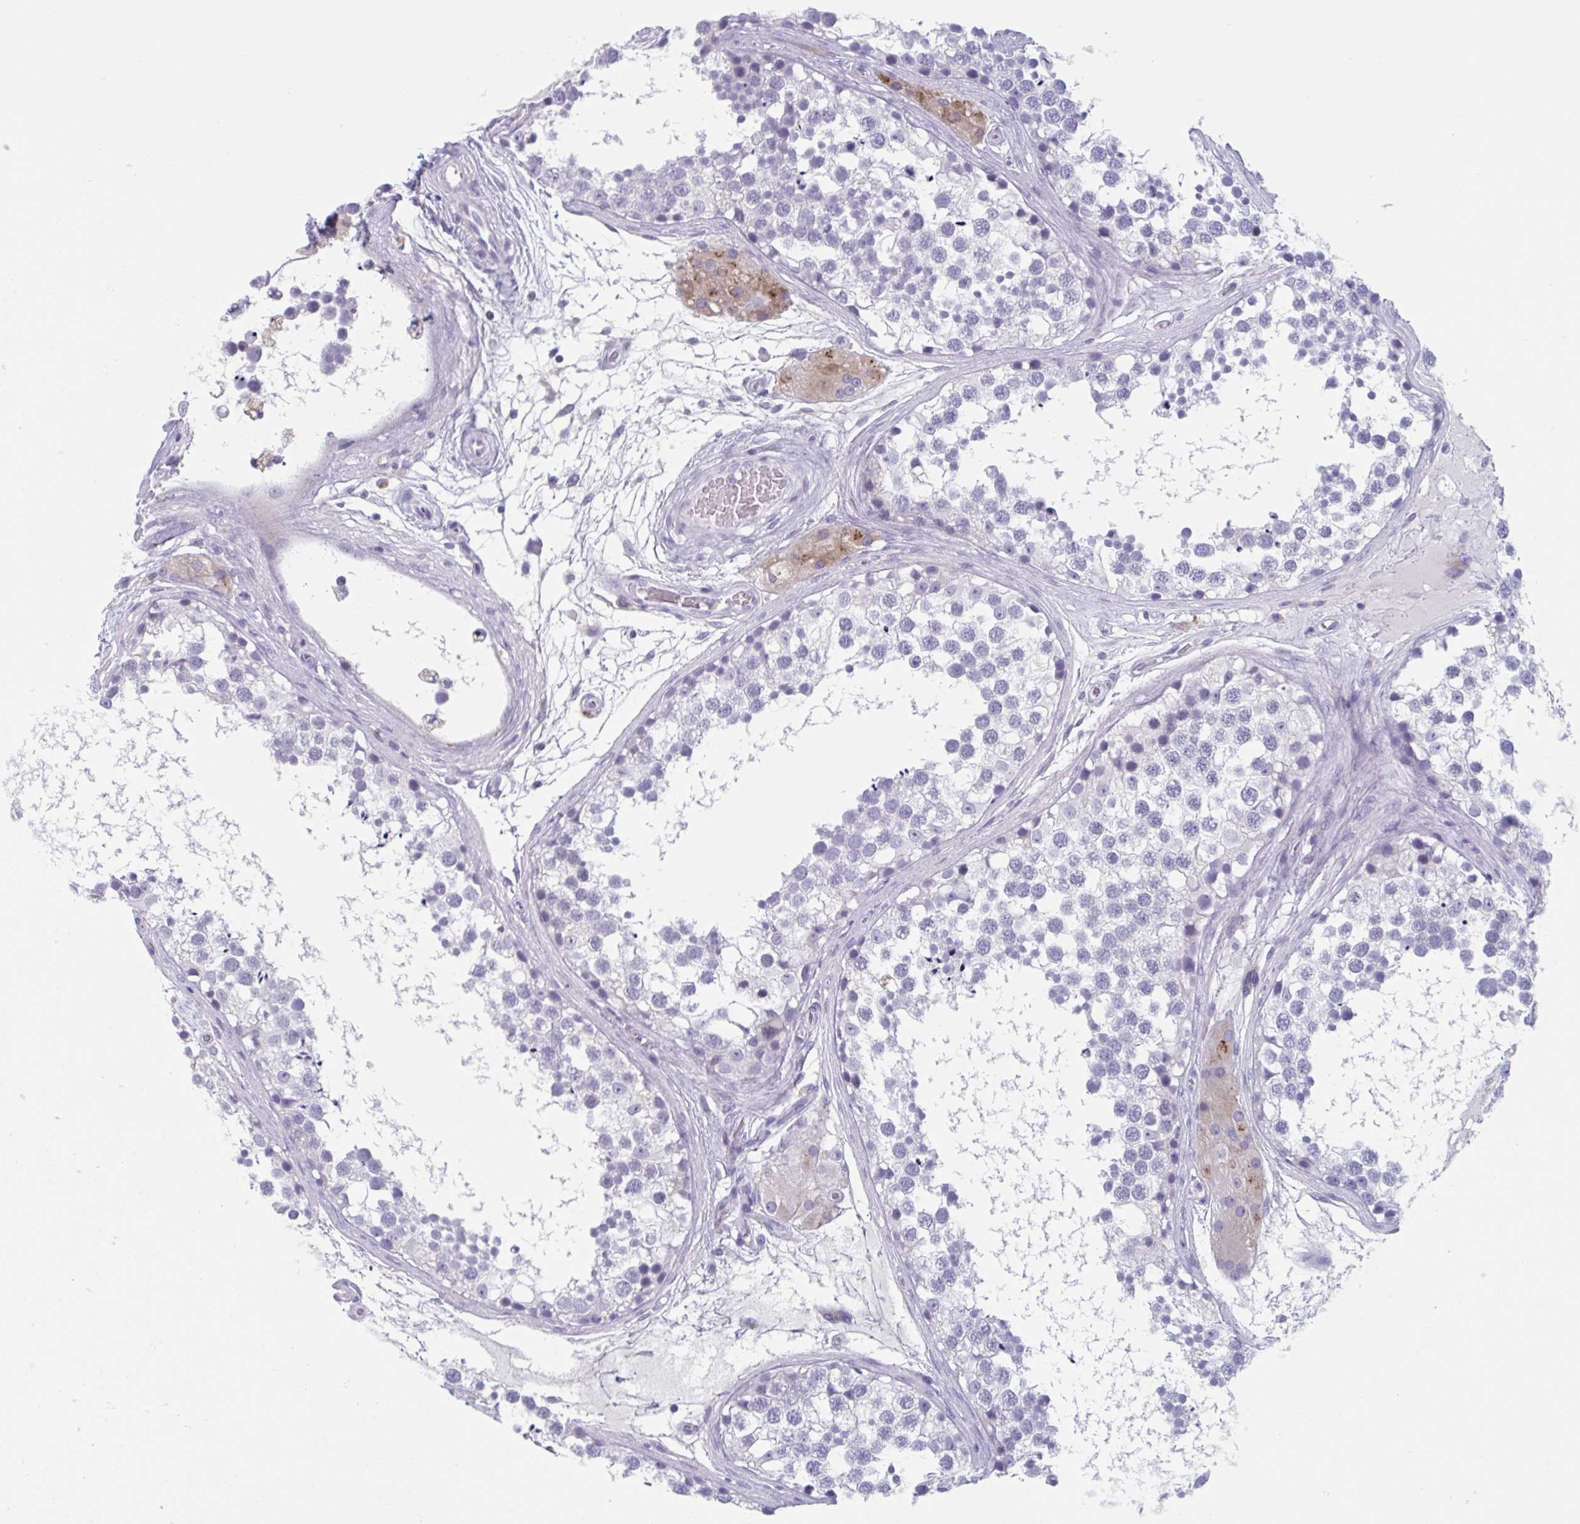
{"staining": {"intensity": "negative", "quantity": "none", "location": "none"}, "tissue": "testis", "cell_type": "Cells in seminiferous ducts", "image_type": "normal", "snomed": [{"axis": "morphology", "description": "Normal tissue, NOS"}, {"axis": "morphology", "description": "Seminoma, NOS"}, {"axis": "topography", "description": "Testis"}], "caption": "Immunohistochemistry (IHC) photomicrograph of benign testis: human testis stained with DAB exhibits no significant protein expression in cells in seminiferous ducts.", "gene": "HSD11B2", "patient": {"sex": "male", "age": 65}}